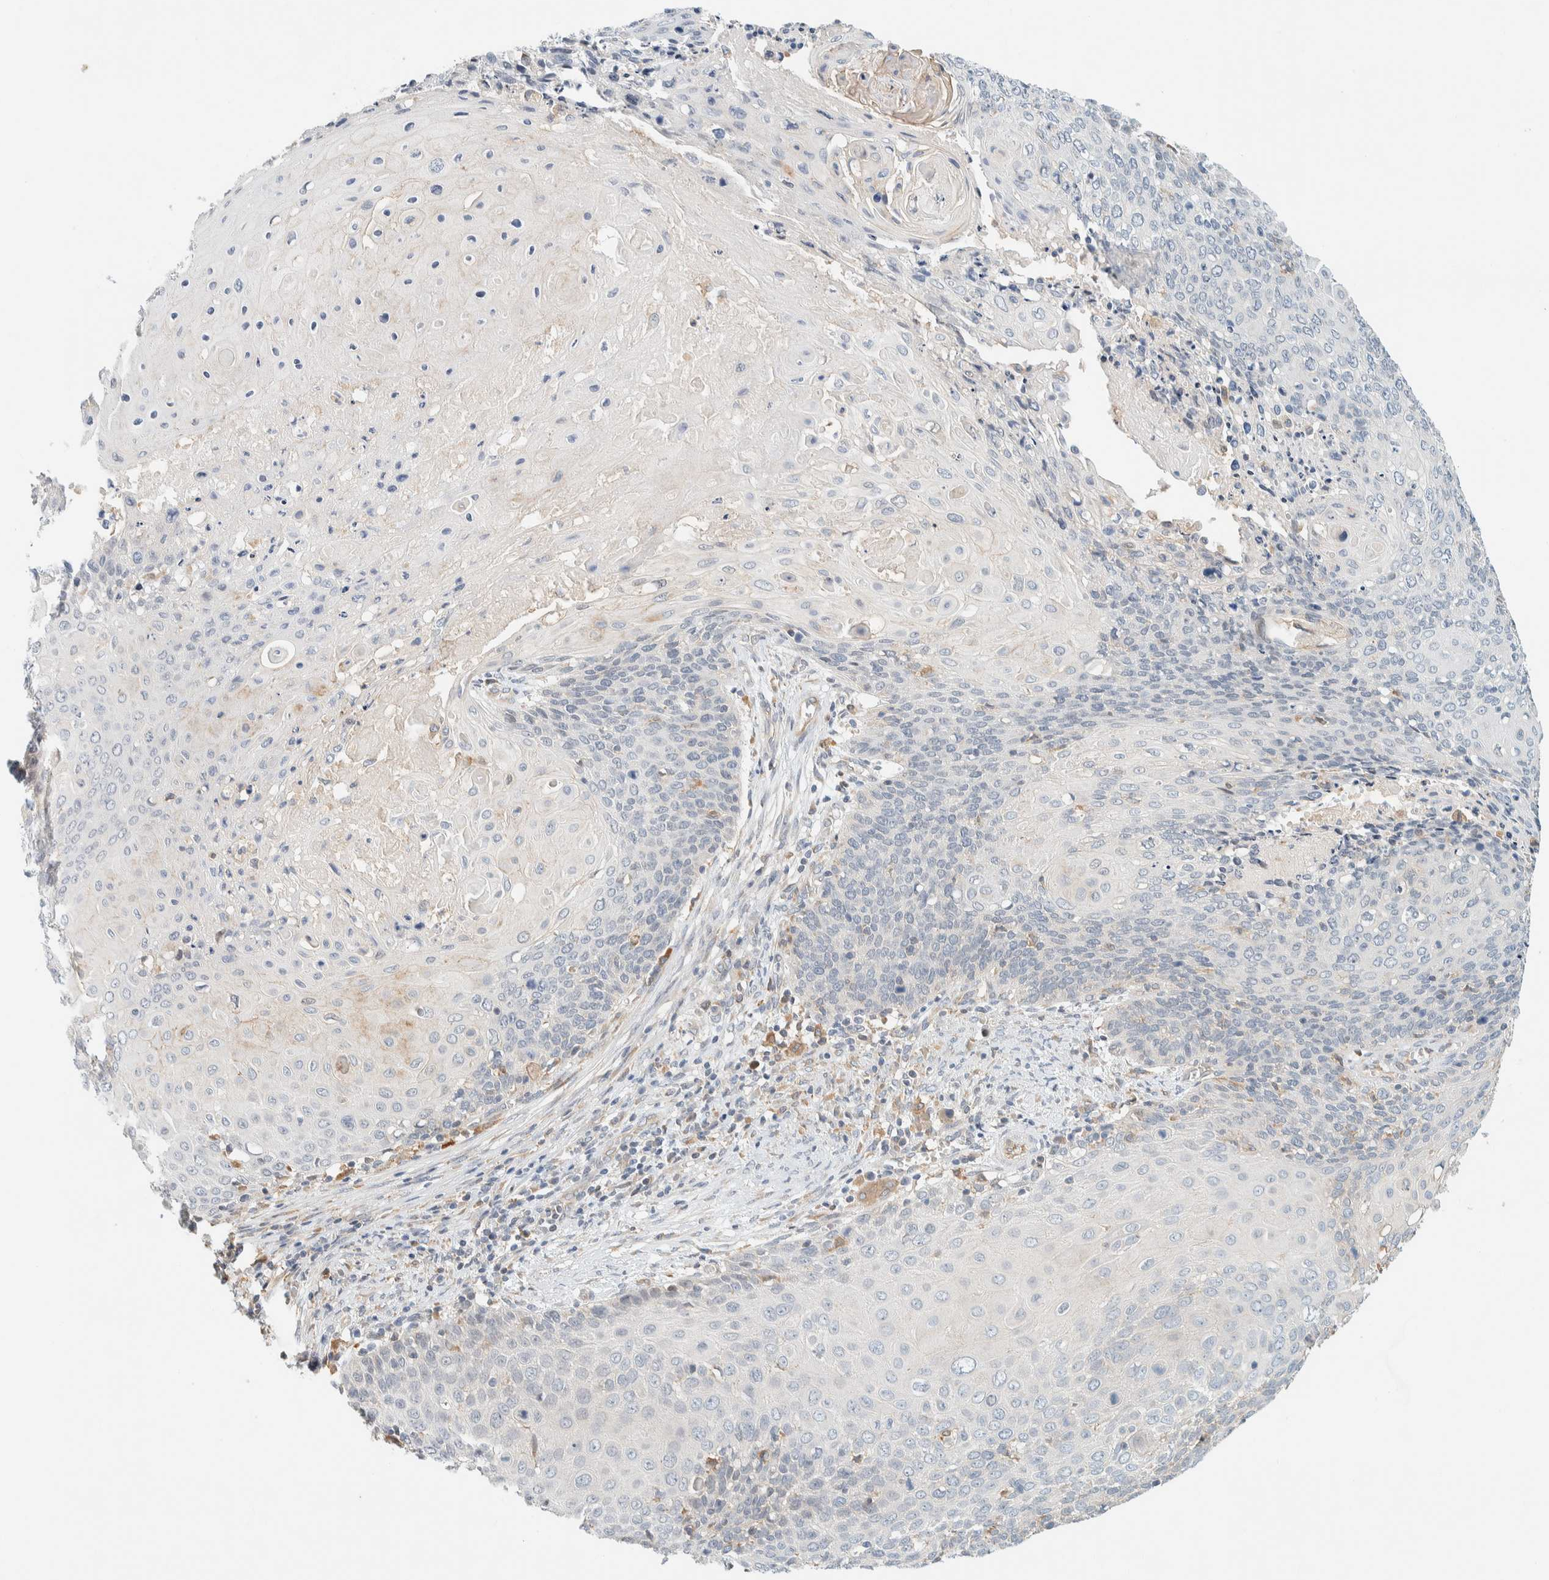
{"staining": {"intensity": "negative", "quantity": "none", "location": "none"}, "tissue": "cervical cancer", "cell_type": "Tumor cells", "image_type": "cancer", "snomed": [{"axis": "morphology", "description": "Squamous cell carcinoma, NOS"}, {"axis": "topography", "description": "Cervix"}], "caption": "A high-resolution photomicrograph shows immunohistochemistry (IHC) staining of squamous cell carcinoma (cervical), which displays no significant expression in tumor cells. (Immunohistochemistry (ihc), brightfield microscopy, high magnification).", "gene": "SUMF2", "patient": {"sex": "female", "age": 39}}